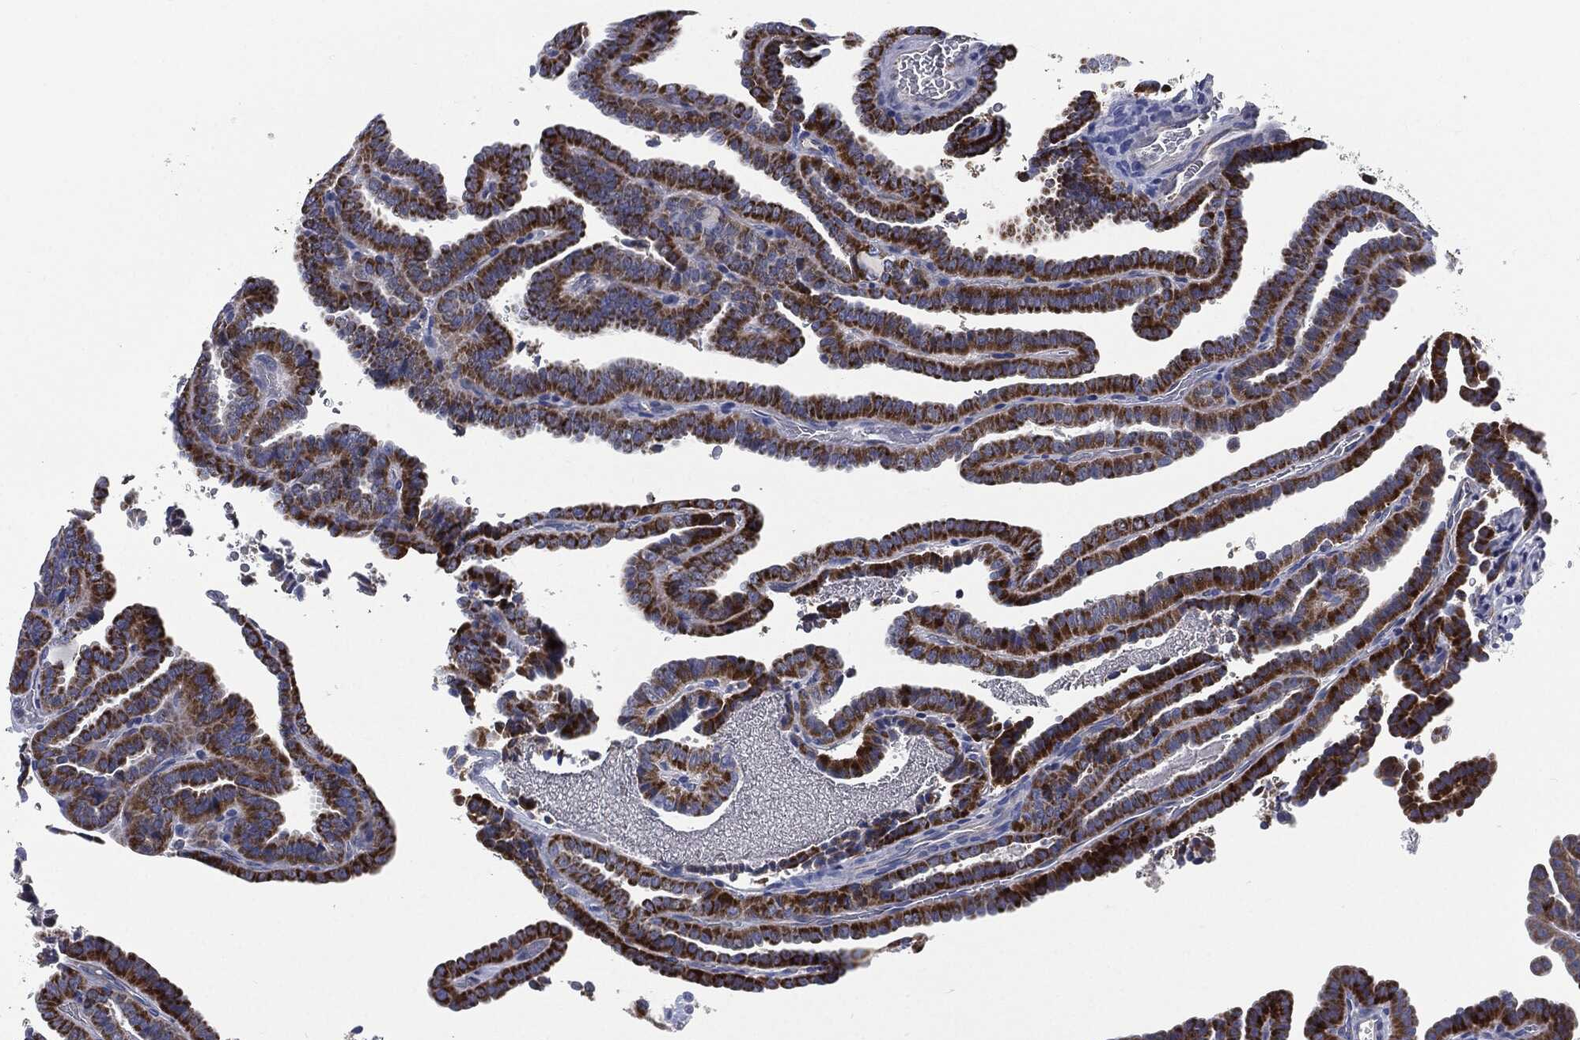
{"staining": {"intensity": "strong", "quantity": "25%-75%", "location": "cytoplasmic/membranous"}, "tissue": "thyroid cancer", "cell_type": "Tumor cells", "image_type": "cancer", "snomed": [{"axis": "morphology", "description": "Papillary adenocarcinoma, NOS"}, {"axis": "topography", "description": "Thyroid gland"}], "caption": "Human thyroid papillary adenocarcinoma stained with a brown dye reveals strong cytoplasmic/membranous positive positivity in approximately 25%-75% of tumor cells.", "gene": "SIGLEC9", "patient": {"sex": "female", "age": 39}}